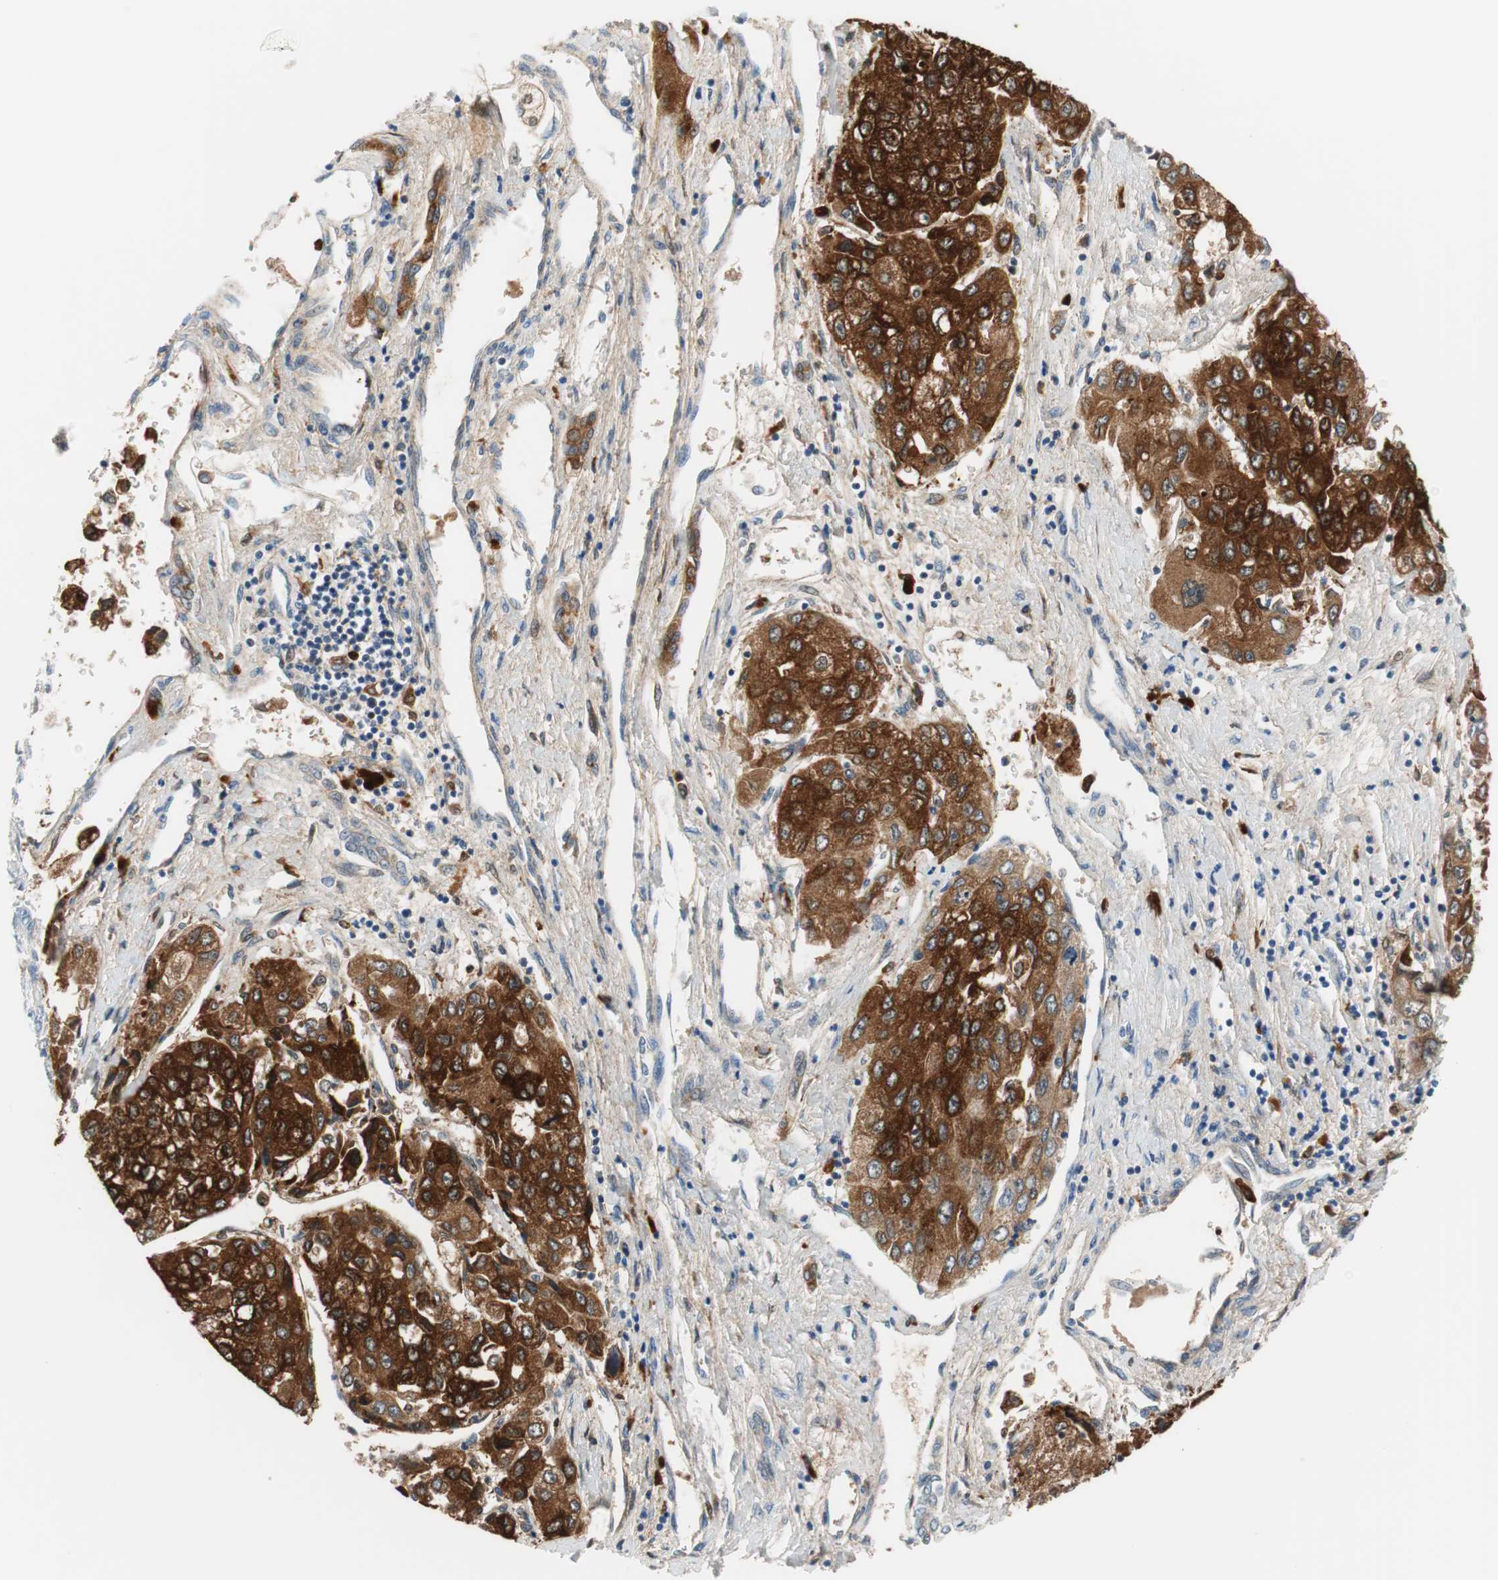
{"staining": {"intensity": "strong", "quantity": ">75%", "location": "cytoplasmic/membranous"}, "tissue": "liver cancer", "cell_type": "Tumor cells", "image_type": "cancer", "snomed": [{"axis": "morphology", "description": "Carcinoma, Hepatocellular, NOS"}, {"axis": "topography", "description": "Liver"}], "caption": "Immunohistochemistry histopathology image of neoplastic tissue: liver hepatocellular carcinoma stained using immunohistochemistry shows high levels of strong protein expression localized specifically in the cytoplasmic/membranous of tumor cells, appearing as a cytoplasmic/membranous brown color.", "gene": "RBP4", "patient": {"sex": "female", "age": 66}}